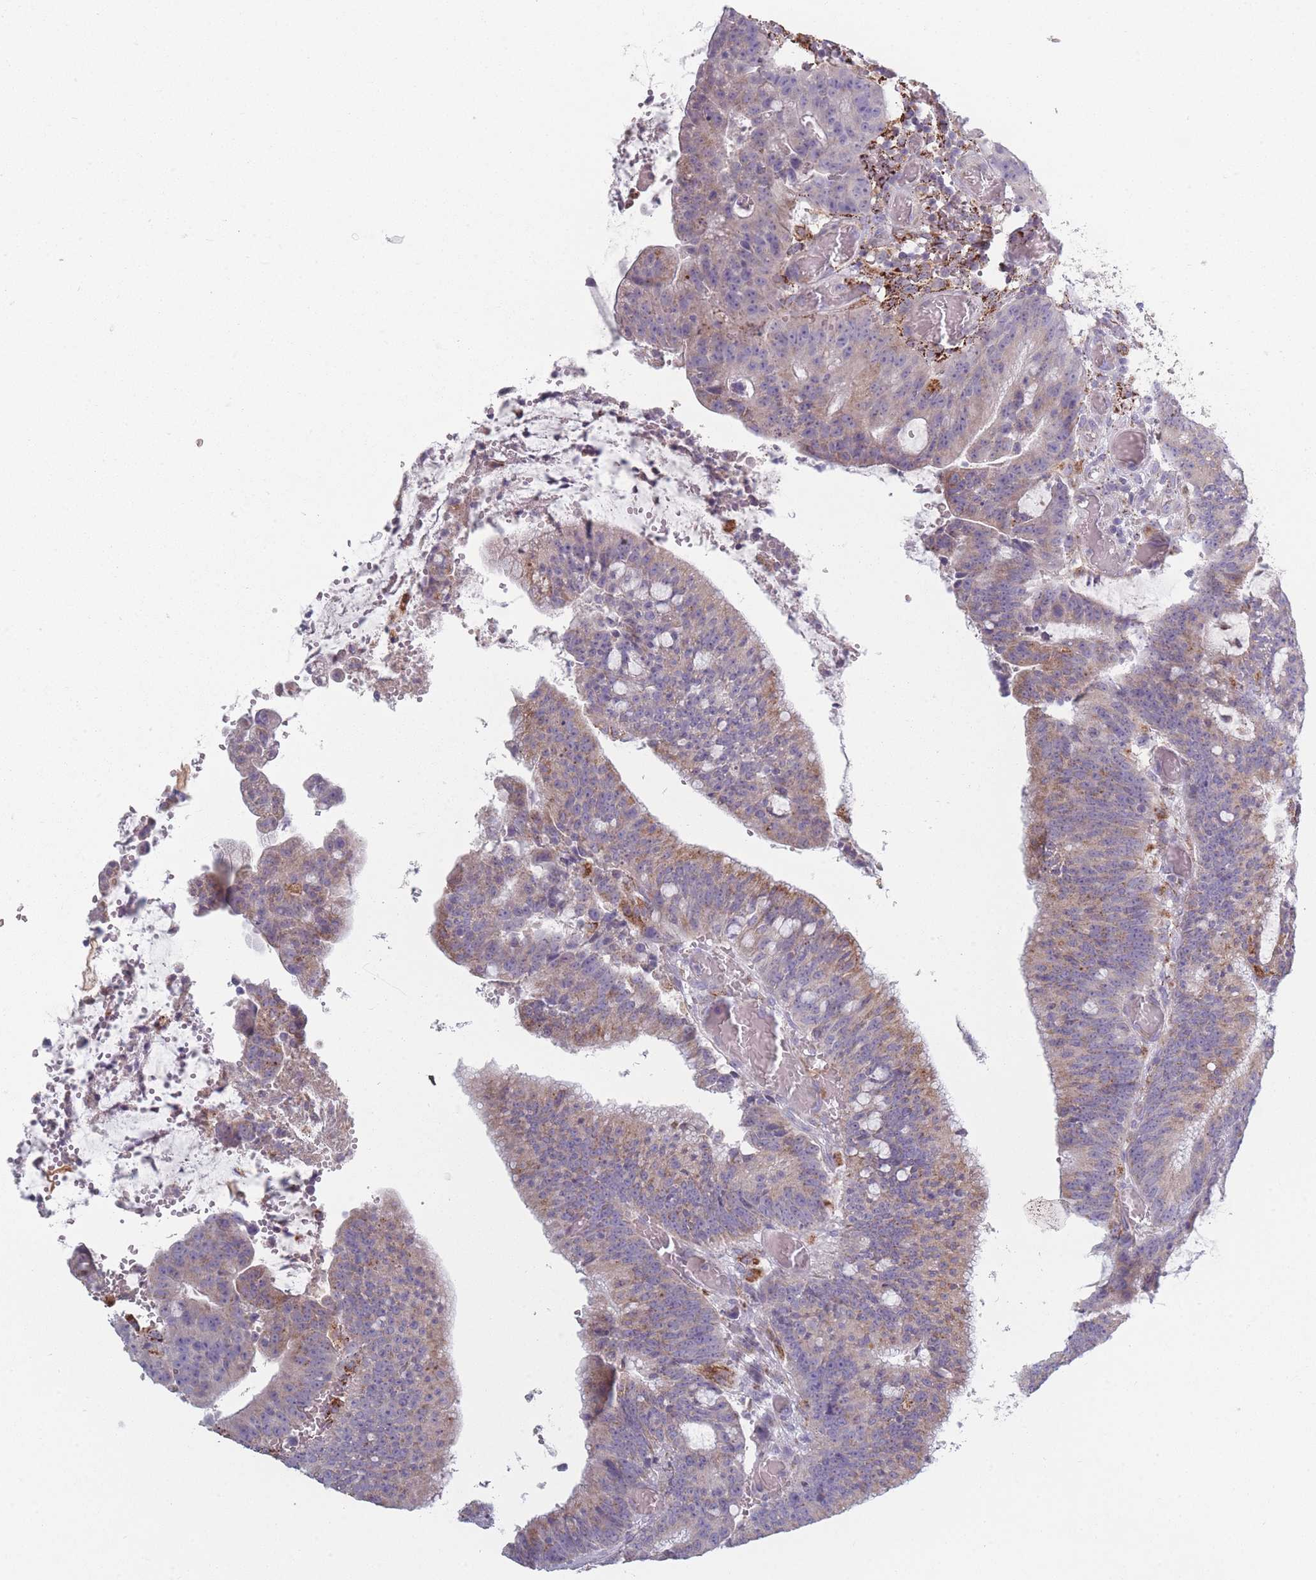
{"staining": {"intensity": "weak", "quantity": "<25%", "location": "cytoplasmic/membranous"}, "tissue": "colorectal cancer", "cell_type": "Tumor cells", "image_type": "cancer", "snomed": [{"axis": "morphology", "description": "Adenocarcinoma, NOS"}, {"axis": "topography", "description": "Rectum"}], "caption": "Immunohistochemistry (IHC) image of colorectal cancer (adenocarcinoma) stained for a protein (brown), which exhibits no staining in tumor cells.", "gene": "PEX11B", "patient": {"sex": "female", "age": 77}}